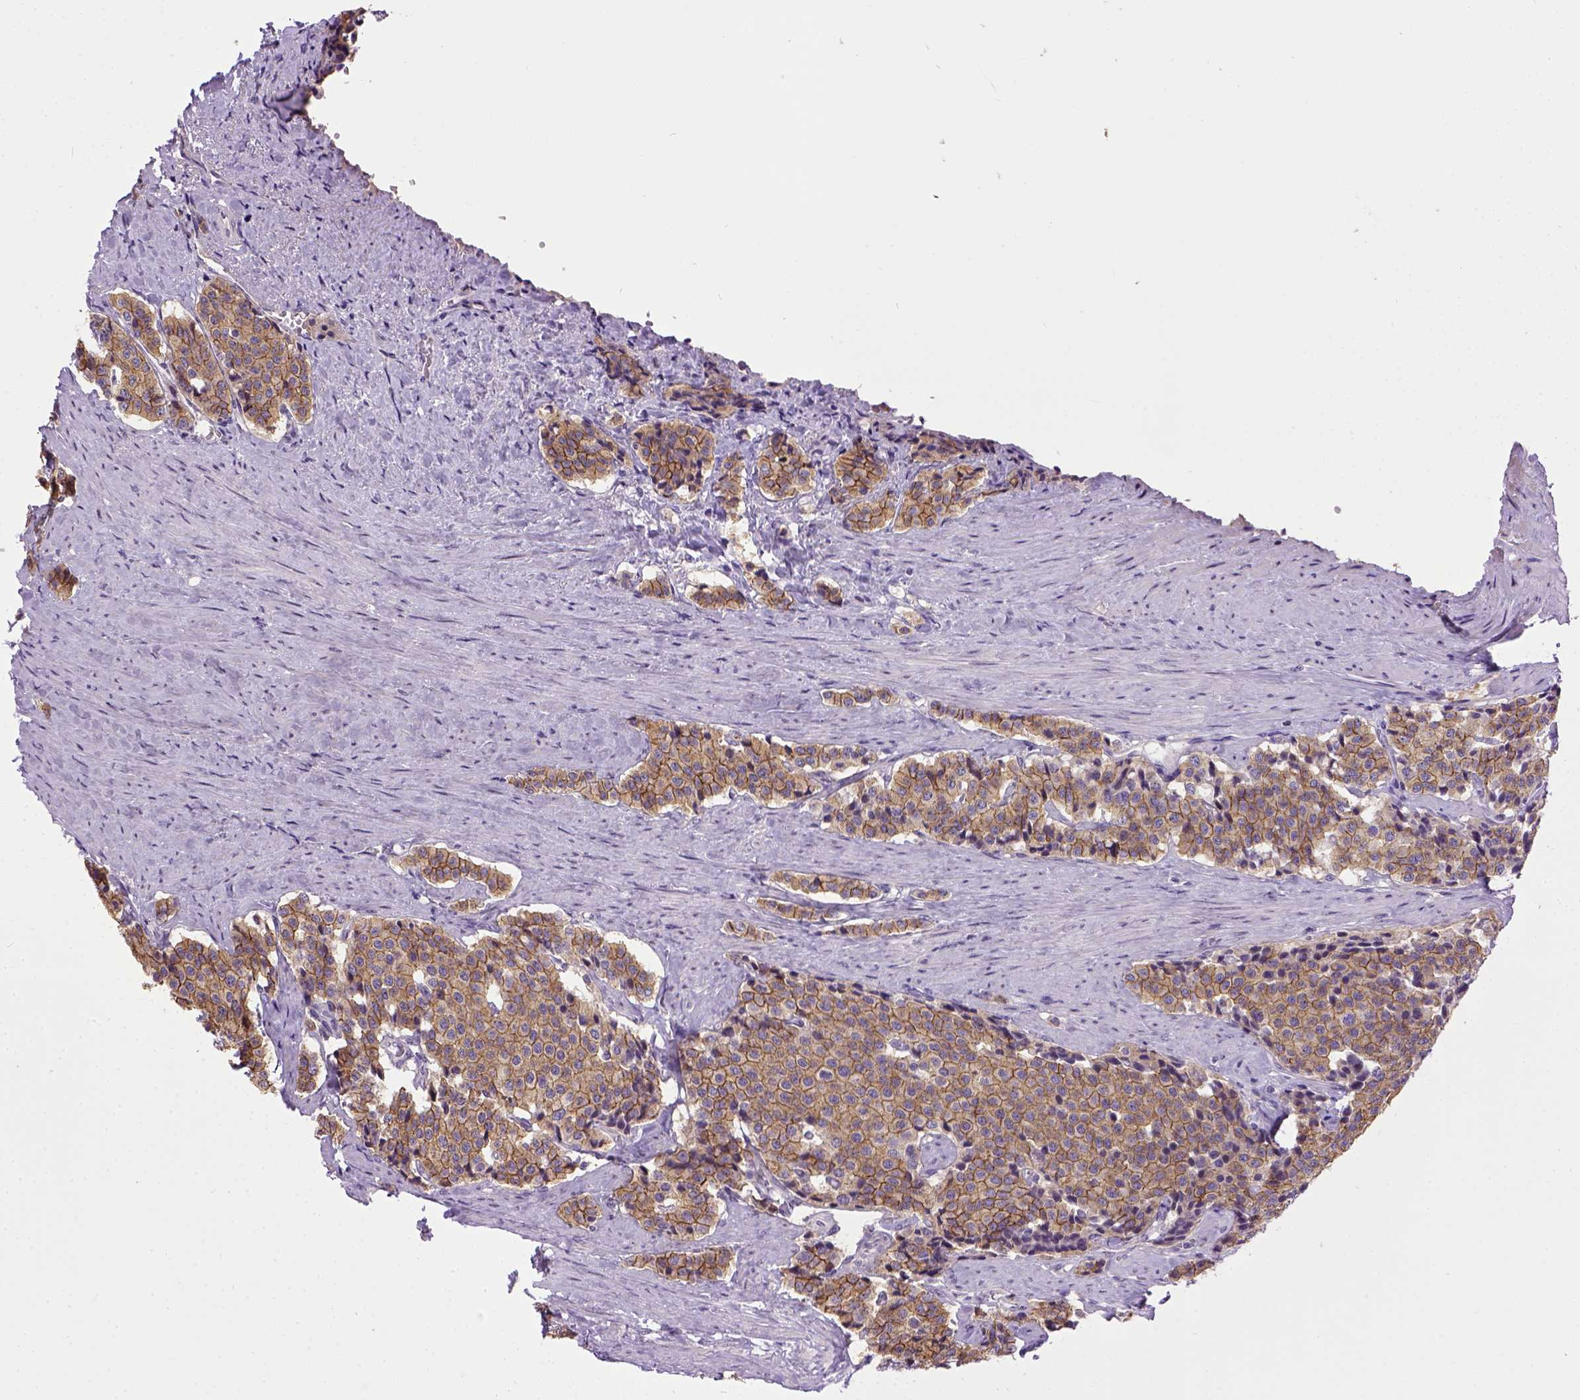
{"staining": {"intensity": "moderate", "quantity": ">75%", "location": "cytoplasmic/membranous"}, "tissue": "carcinoid", "cell_type": "Tumor cells", "image_type": "cancer", "snomed": [{"axis": "morphology", "description": "Carcinoid, malignant, NOS"}, {"axis": "topography", "description": "Small intestine"}], "caption": "Immunohistochemistry micrograph of neoplastic tissue: human carcinoid stained using immunohistochemistry reveals medium levels of moderate protein expression localized specifically in the cytoplasmic/membranous of tumor cells, appearing as a cytoplasmic/membranous brown color.", "gene": "CDH1", "patient": {"sex": "female", "age": 58}}